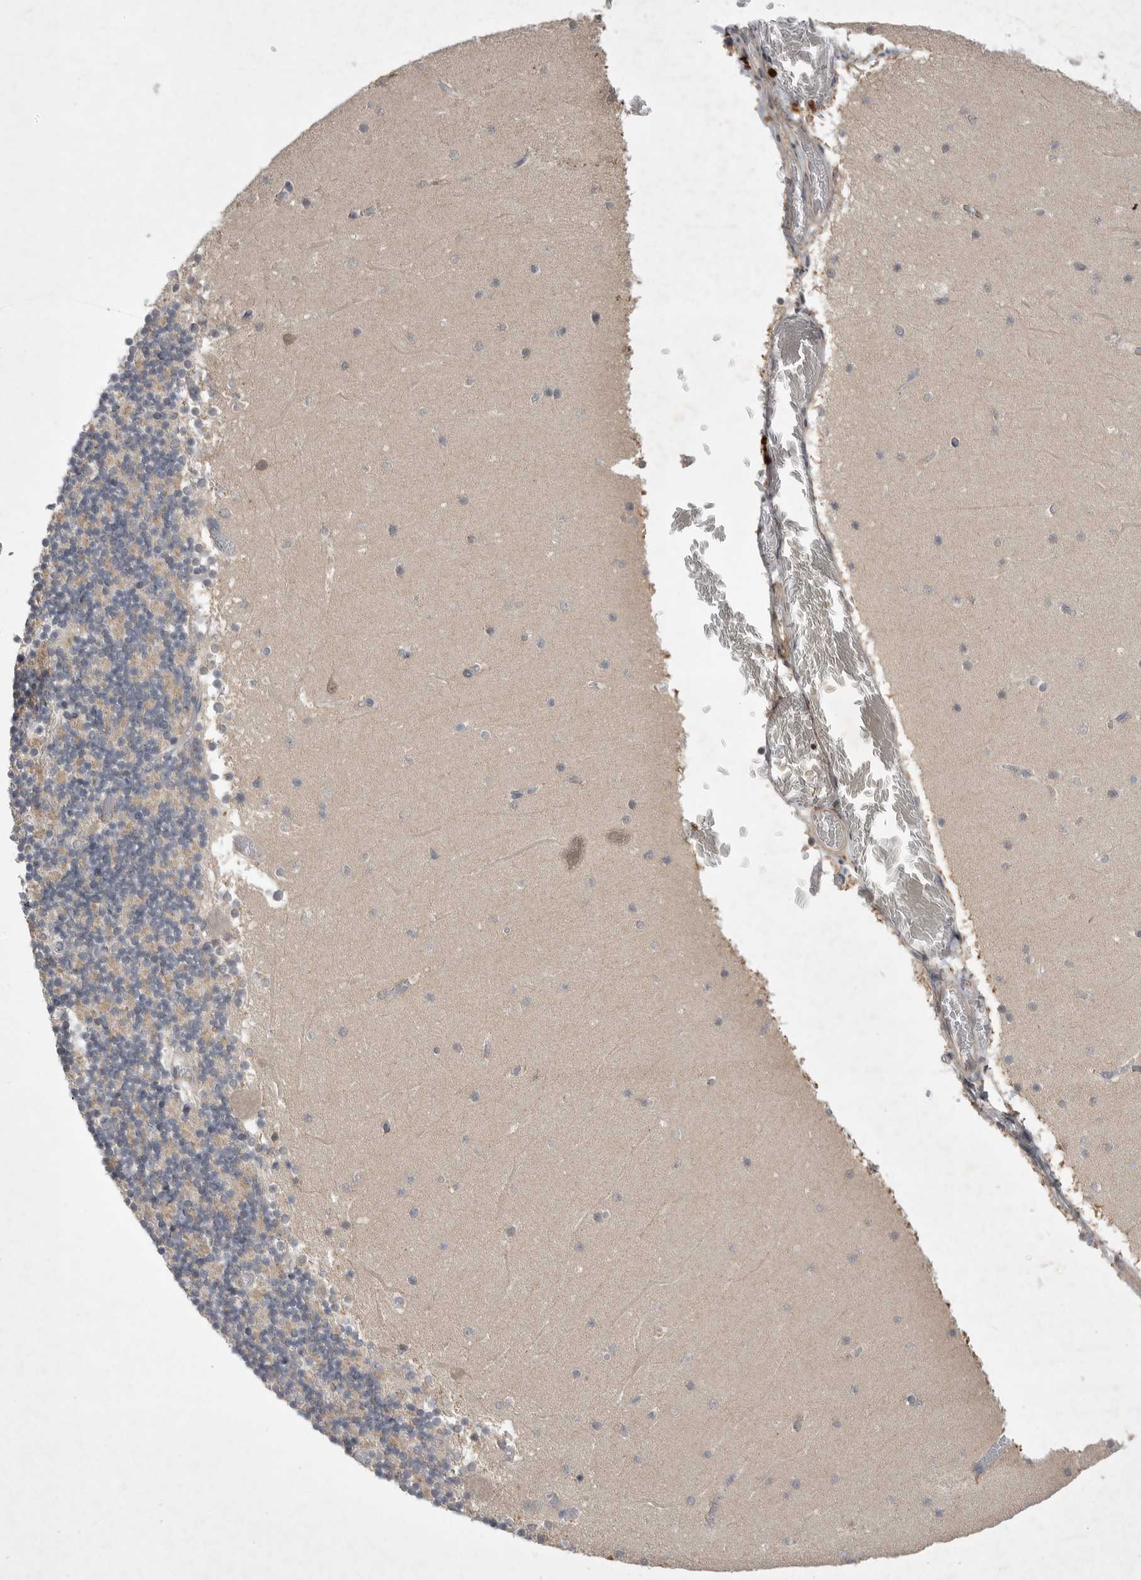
{"staining": {"intensity": "weak", "quantity": "25%-75%", "location": "cytoplasmic/membranous"}, "tissue": "cerebellum", "cell_type": "Cells in granular layer", "image_type": "normal", "snomed": [{"axis": "morphology", "description": "Normal tissue, NOS"}, {"axis": "topography", "description": "Cerebellum"}], "caption": "This histopathology image exhibits normal cerebellum stained with immunohistochemistry to label a protein in brown. The cytoplasmic/membranous of cells in granular layer show weak positivity for the protein. Nuclei are counter-stained blue.", "gene": "UBE3D", "patient": {"sex": "female", "age": 28}}